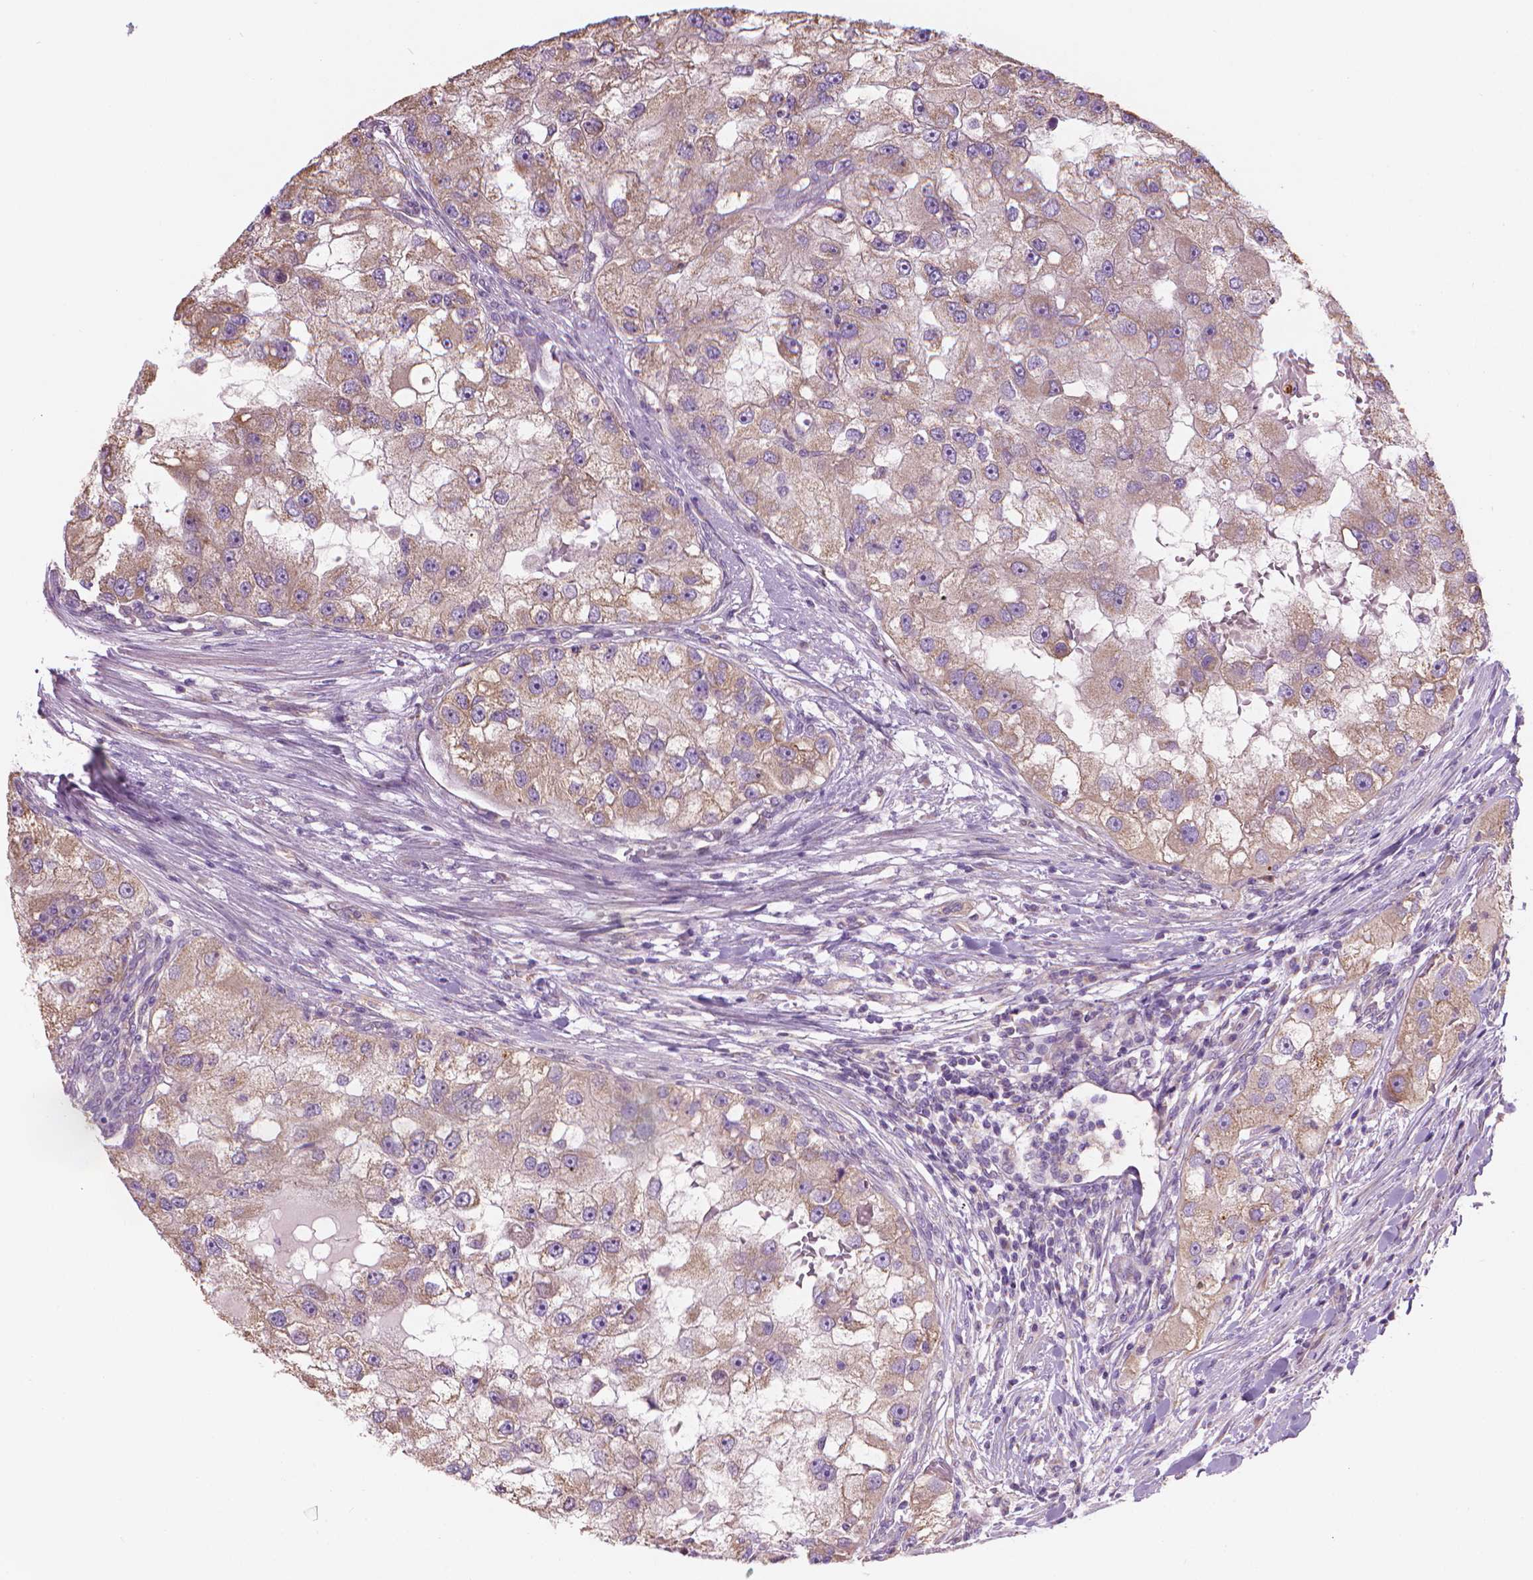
{"staining": {"intensity": "weak", "quantity": ">75%", "location": "cytoplasmic/membranous"}, "tissue": "renal cancer", "cell_type": "Tumor cells", "image_type": "cancer", "snomed": [{"axis": "morphology", "description": "Adenocarcinoma, NOS"}, {"axis": "topography", "description": "Kidney"}], "caption": "This is an image of IHC staining of renal cancer (adenocarcinoma), which shows weak expression in the cytoplasmic/membranous of tumor cells.", "gene": "TTC29", "patient": {"sex": "male", "age": 63}}